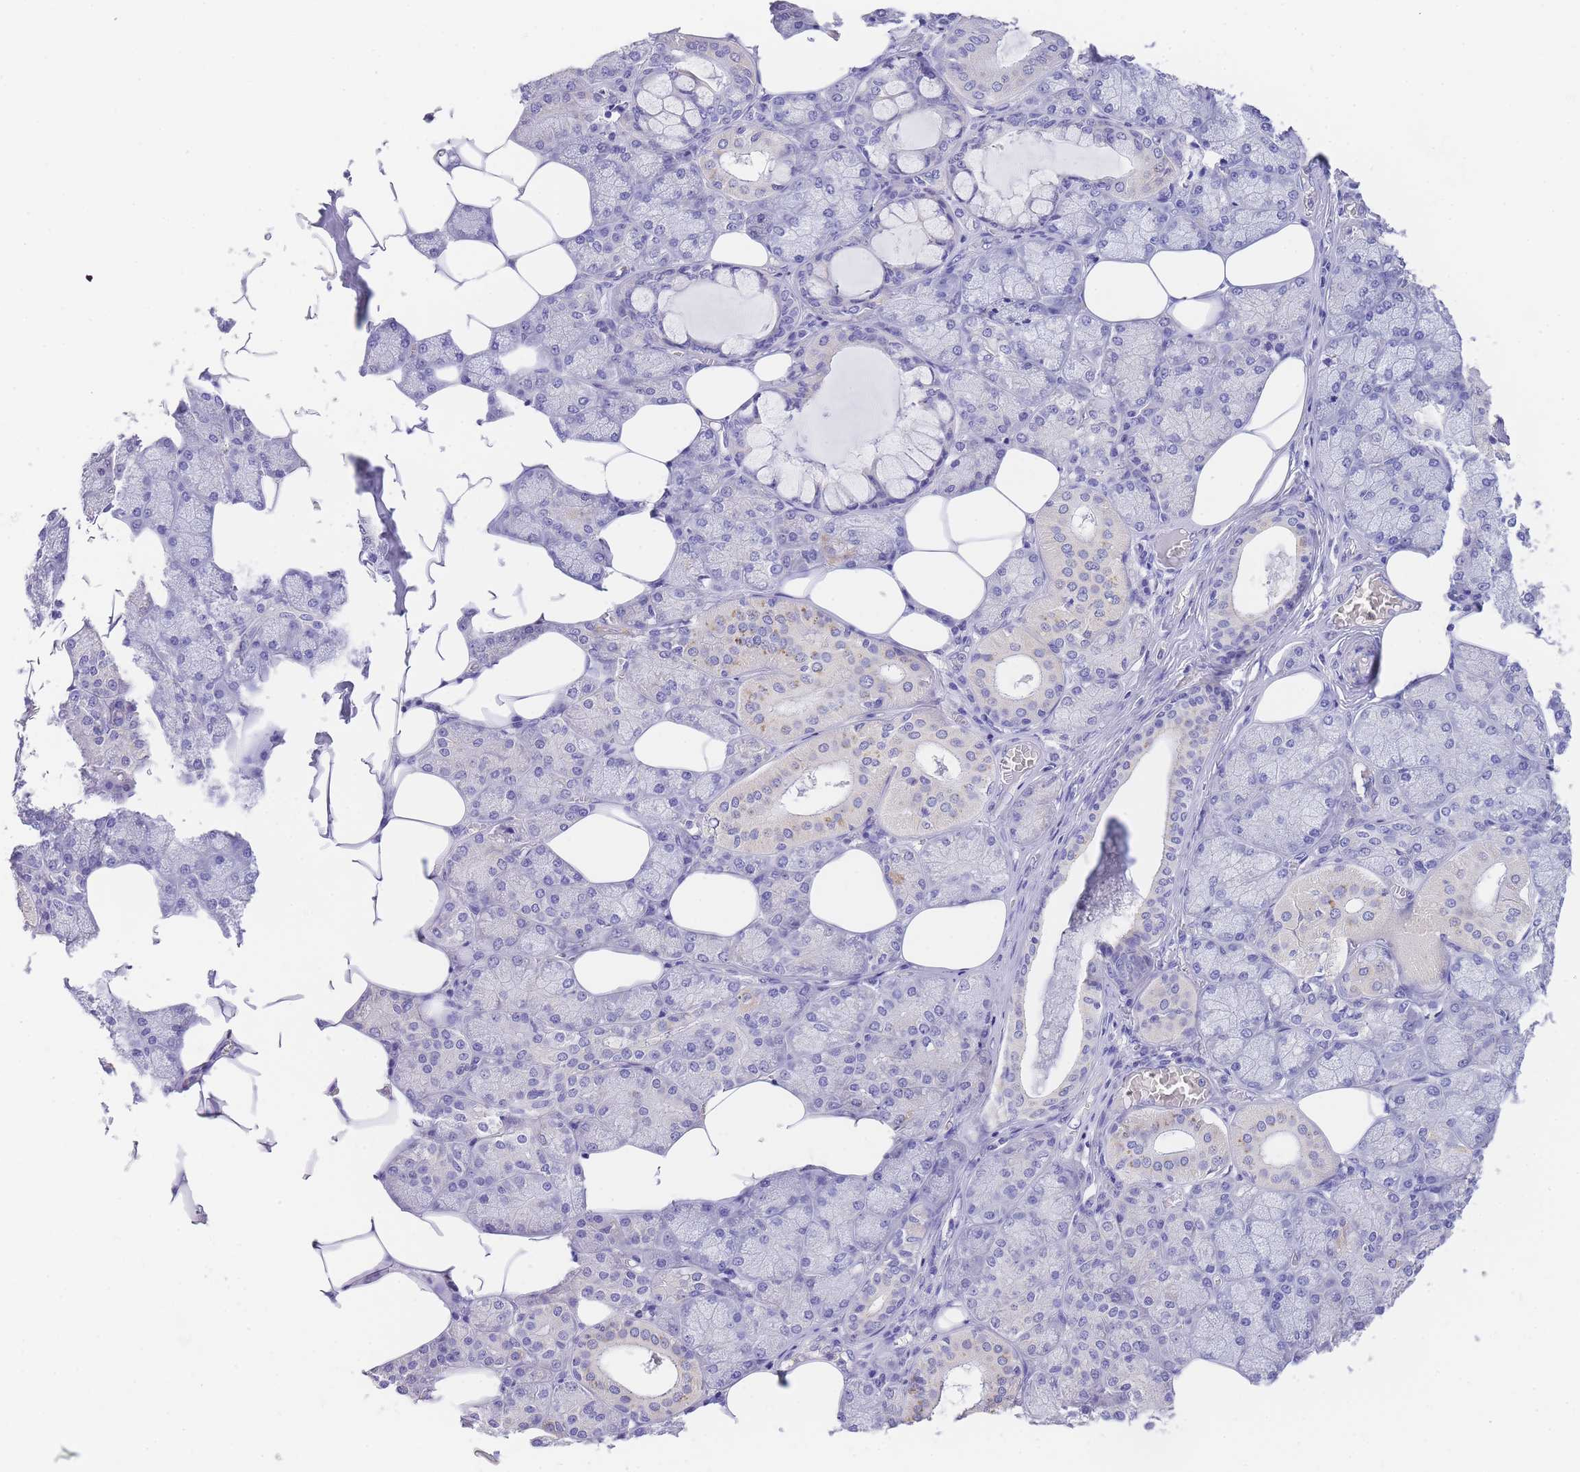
{"staining": {"intensity": "weak", "quantity": "<25%", "location": "cytoplasmic/membranous"}, "tissue": "salivary gland", "cell_type": "Glandular cells", "image_type": "normal", "snomed": [{"axis": "morphology", "description": "Normal tissue, NOS"}, {"axis": "topography", "description": "Salivary gland"}], "caption": "Protein analysis of benign salivary gland exhibits no significant staining in glandular cells. (Immunohistochemistry (ihc), brightfield microscopy, high magnification).", "gene": "EPN2", "patient": {"sex": "male", "age": 62}}